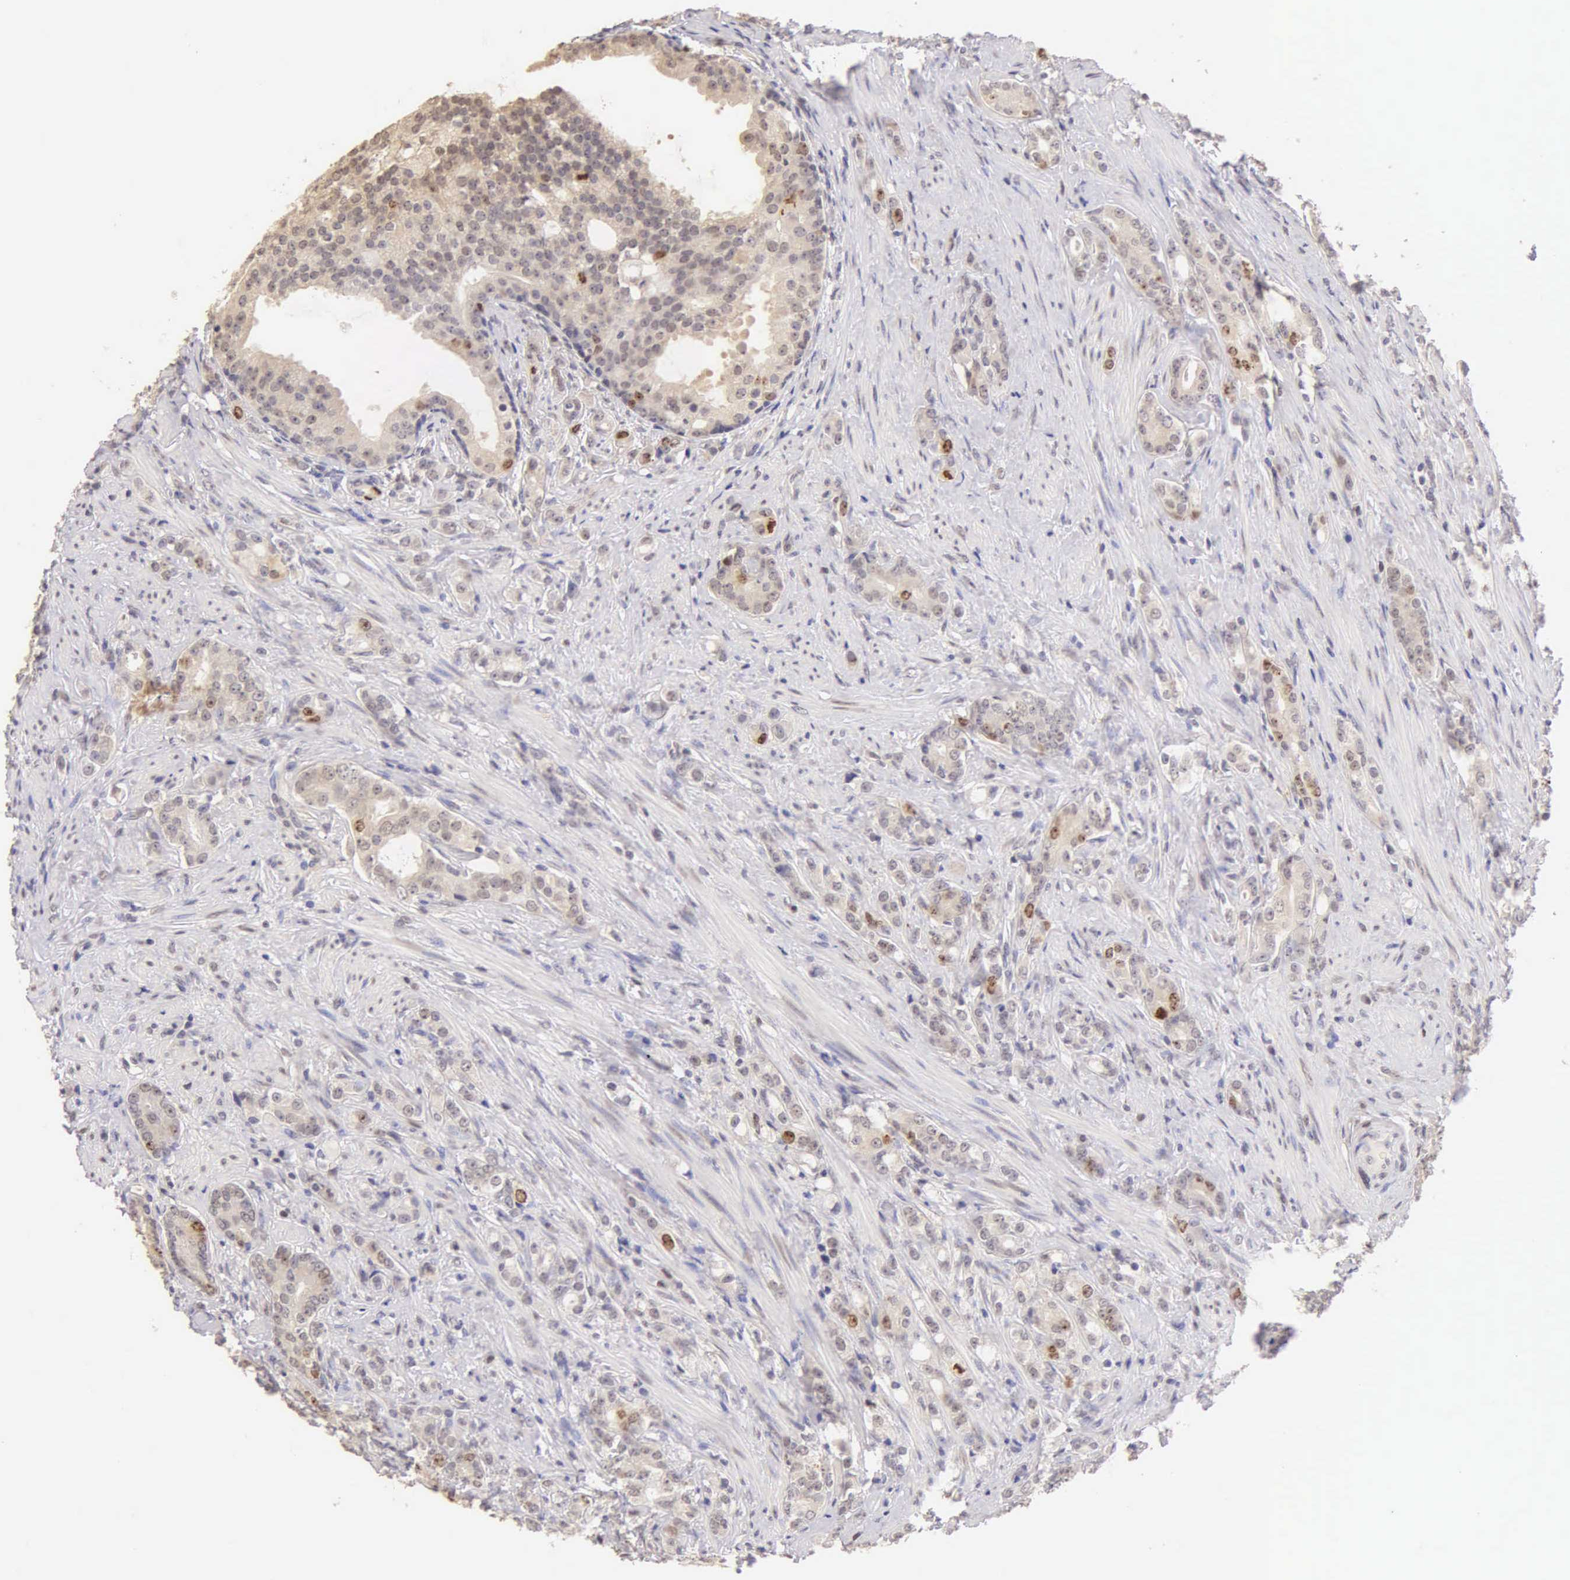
{"staining": {"intensity": "moderate", "quantity": "<25%", "location": "nuclear"}, "tissue": "prostate cancer", "cell_type": "Tumor cells", "image_type": "cancer", "snomed": [{"axis": "morphology", "description": "Adenocarcinoma, Medium grade"}, {"axis": "topography", "description": "Prostate"}], "caption": "This is an image of IHC staining of prostate cancer, which shows moderate positivity in the nuclear of tumor cells.", "gene": "MKI67", "patient": {"sex": "male", "age": 59}}